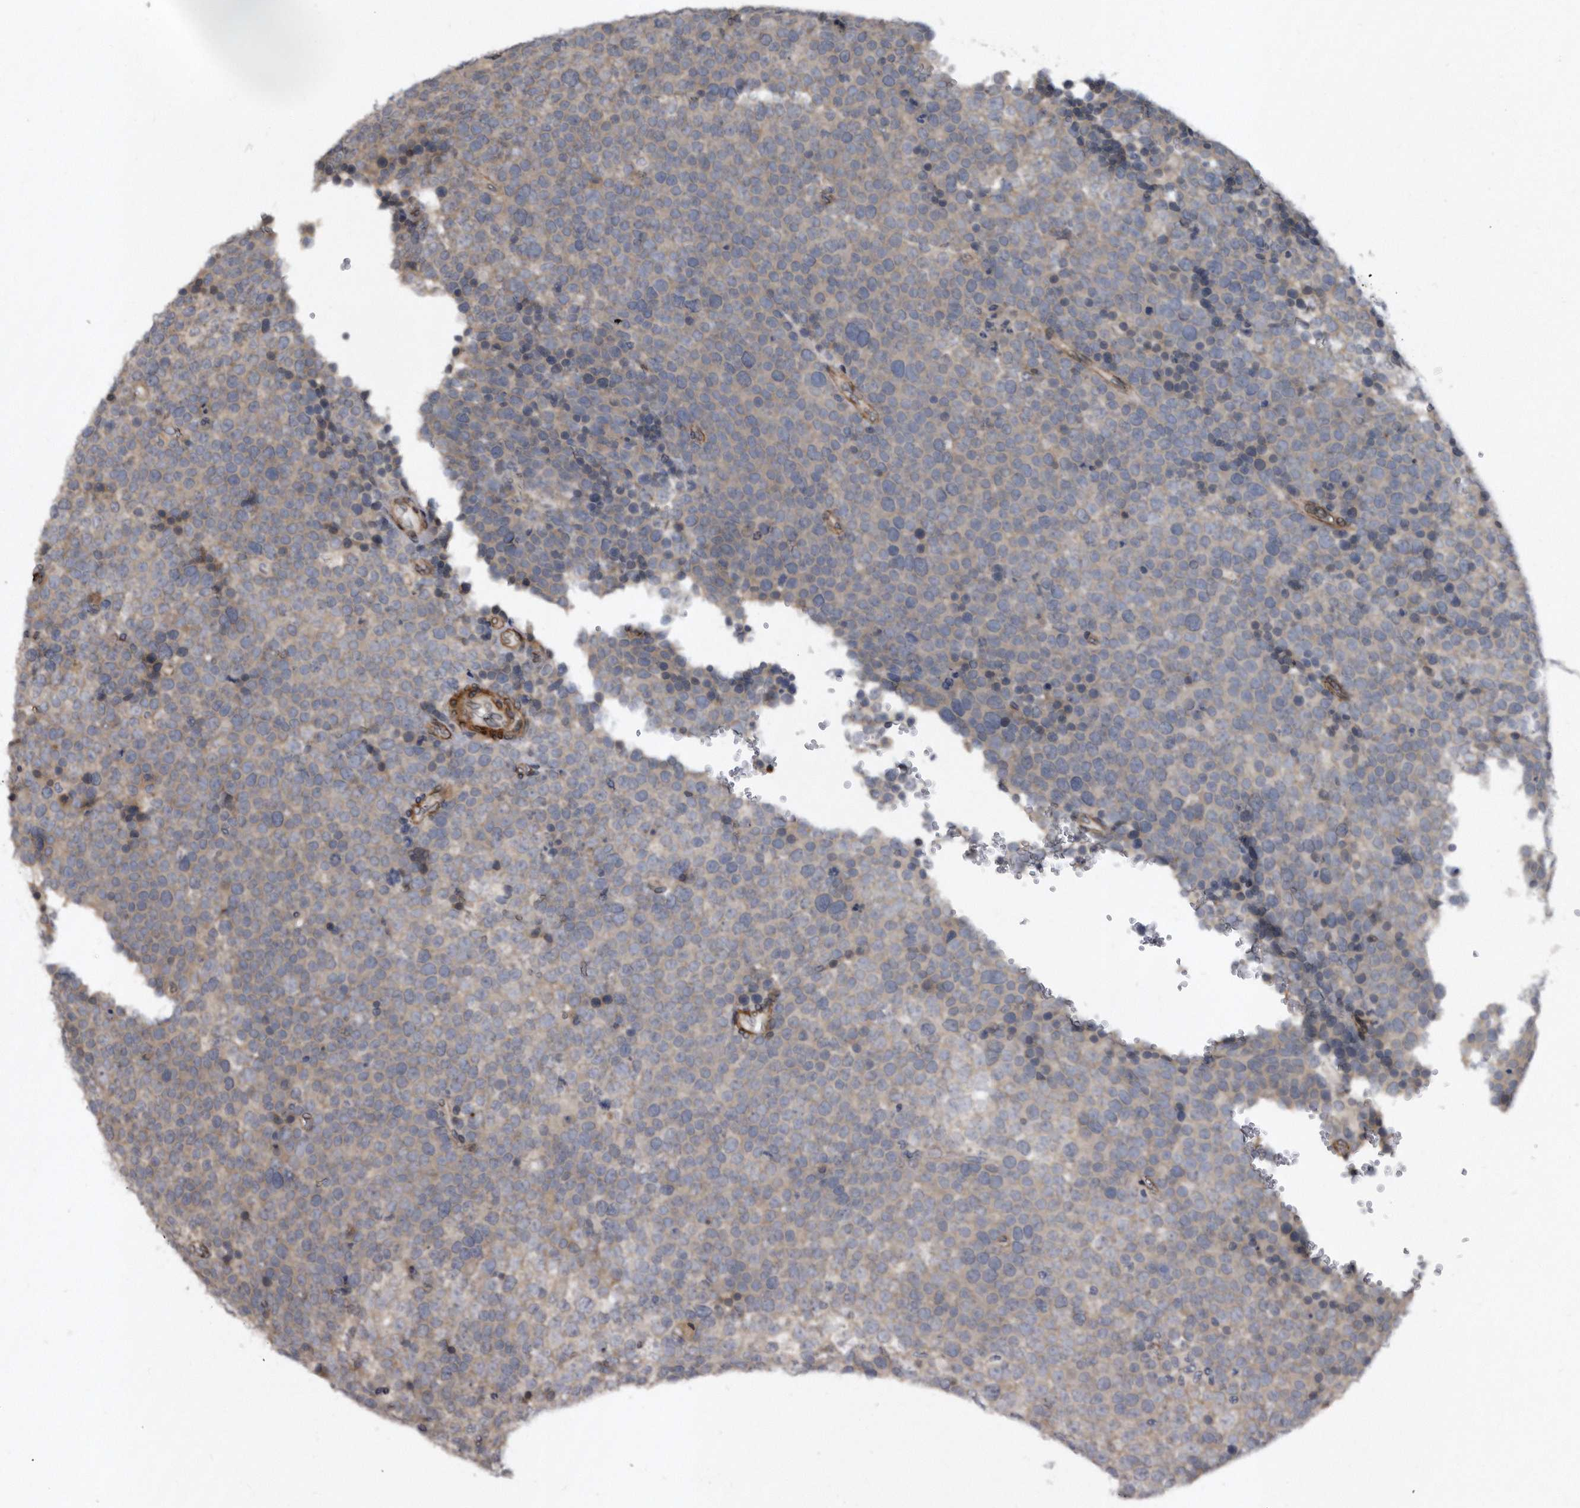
{"staining": {"intensity": "weak", "quantity": "<25%", "location": "cytoplasmic/membranous"}, "tissue": "testis cancer", "cell_type": "Tumor cells", "image_type": "cancer", "snomed": [{"axis": "morphology", "description": "Seminoma, NOS"}, {"axis": "topography", "description": "Testis"}], "caption": "Tumor cells are negative for protein expression in human testis cancer (seminoma). Brightfield microscopy of IHC stained with DAB (brown) and hematoxylin (blue), captured at high magnification.", "gene": "PROM1", "patient": {"sex": "male", "age": 71}}